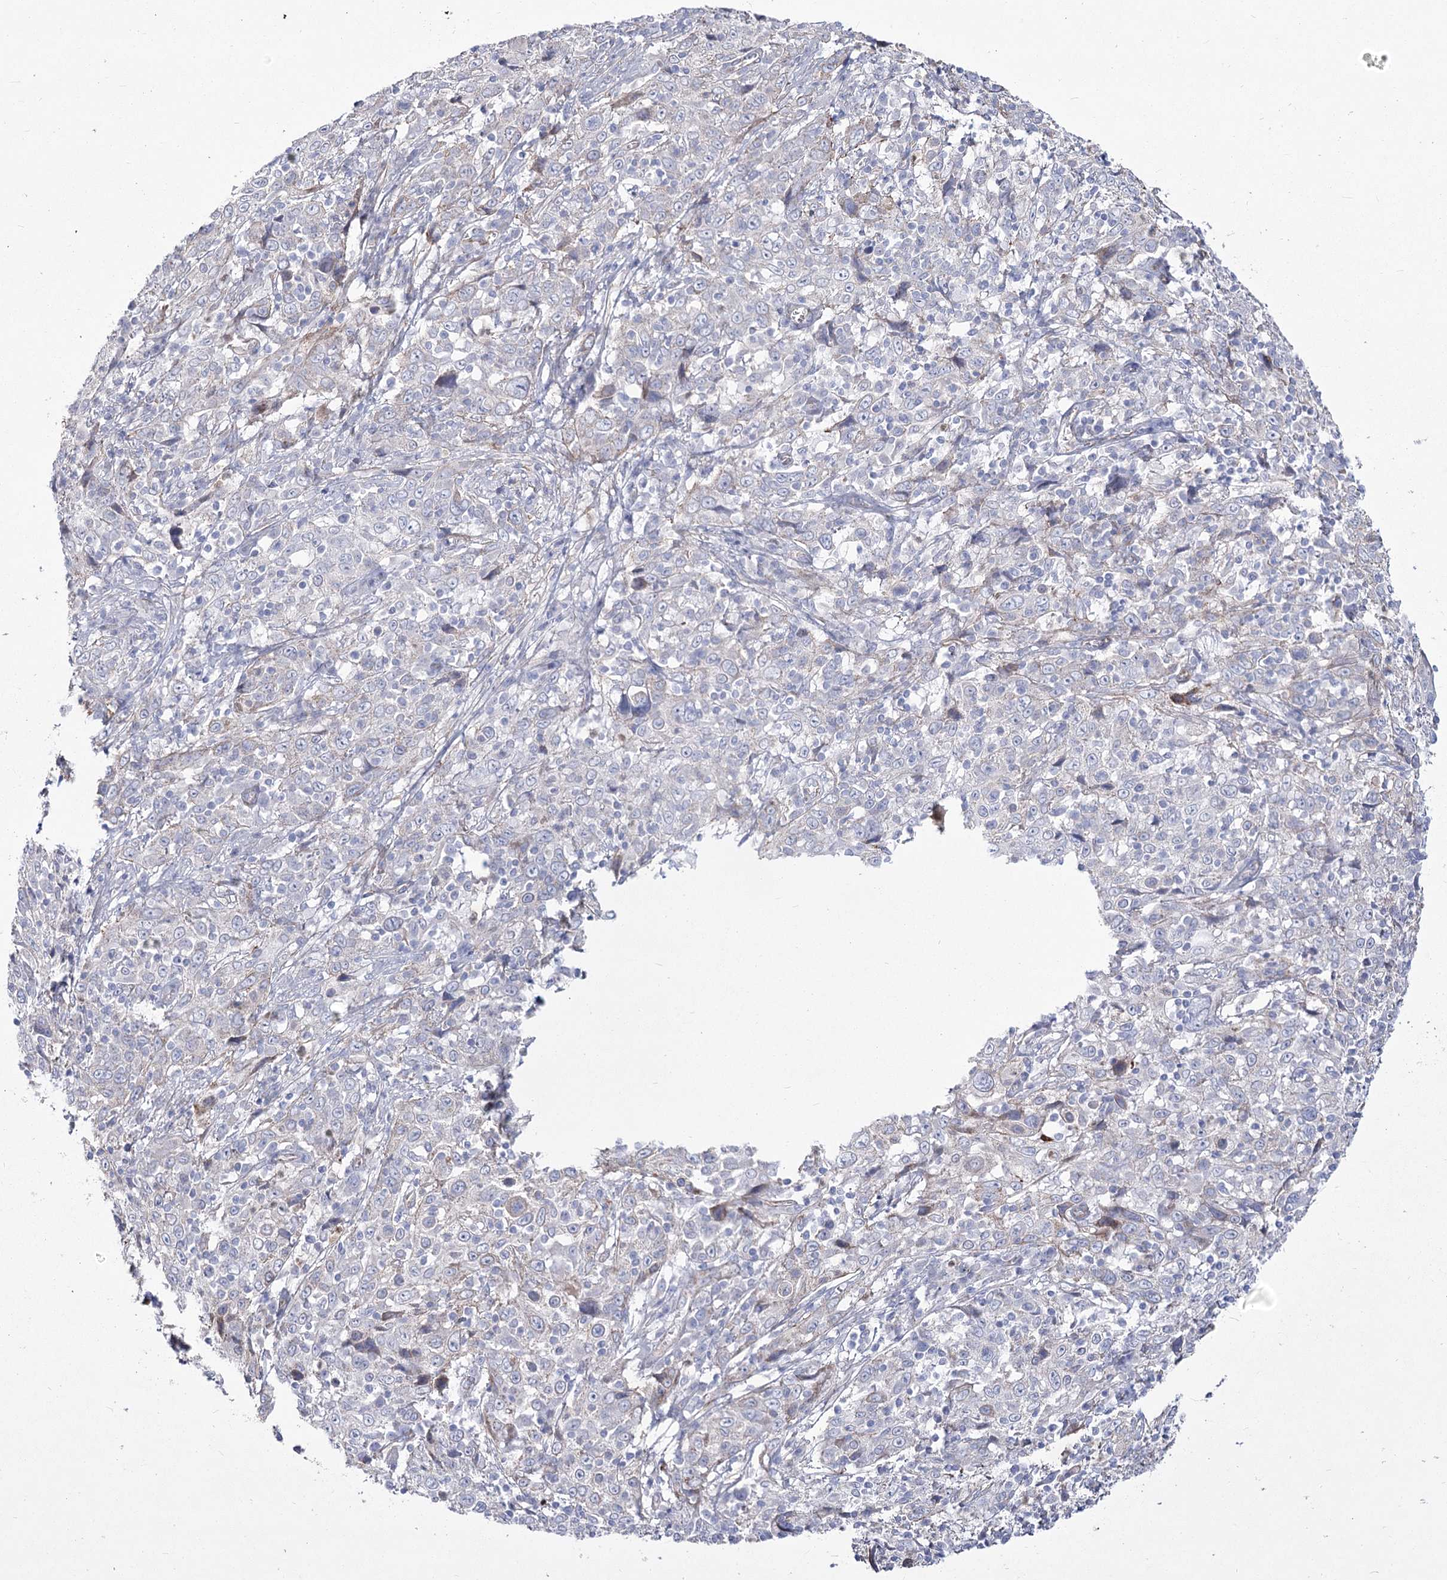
{"staining": {"intensity": "negative", "quantity": "none", "location": "none"}, "tissue": "cervical cancer", "cell_type": "Tumor cells", "image_type": "cancer", "snomed": [{"axis": "morphology", "description": "Squamous cell carcinoma, NOS"}, {"axis": "topography", "description": "Cervix"}], "caption": "A micrograph of human cervical cancer is negative for staining in tumor cells. (DAB (3,3'-diaminobenzidine) immunohistochemistry (IHC), high magnification).", "gene": "ME3", "patient": {"sex": "female", "age": 46}}